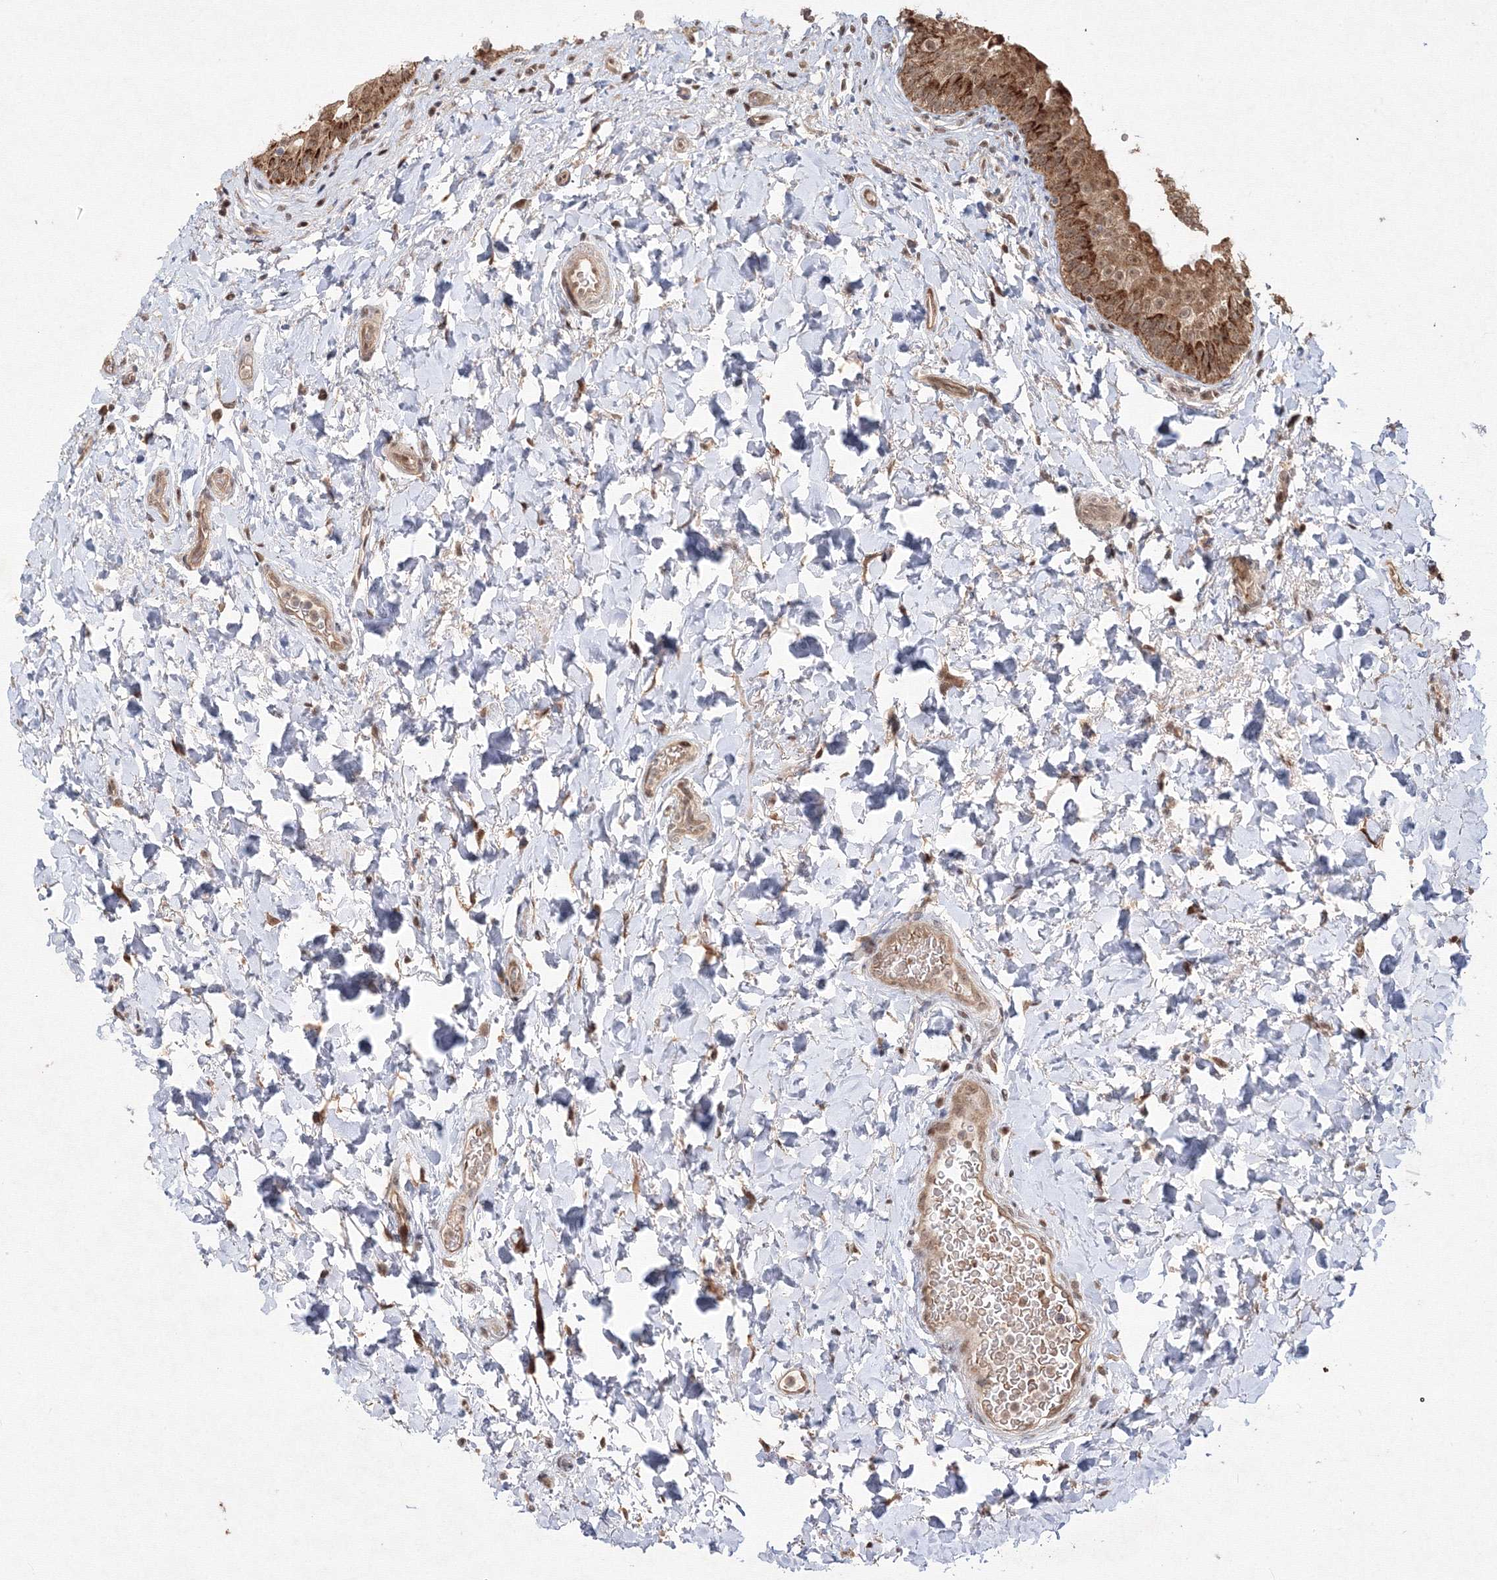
{"staining": {"intensity": "moderate", "quantity": ">75%", "location": "cytoplasmic/membranous"}, "tissue": "urinary bladder", "cell_type": "Urothelial cells", "image_type": "normal", "snomed": [{"axis": "morphology", "description": "Normal tissue, NOS"}, {"axis": "topography", "description": "Urinary bladder"}], "caption": "Immunohistochemistry histopathology image of normal urinary bladder: urinary bladder stained using immunohistochemistry (IHC) reveals medium levels of moderate protein expression localized specifically in the cytoplasmic/membranous of urothelial cells, appearing as a cytoplasmic/membranous brown color.", "gene": "COPS4", "patient": {"sex": "male", "age": 83}}